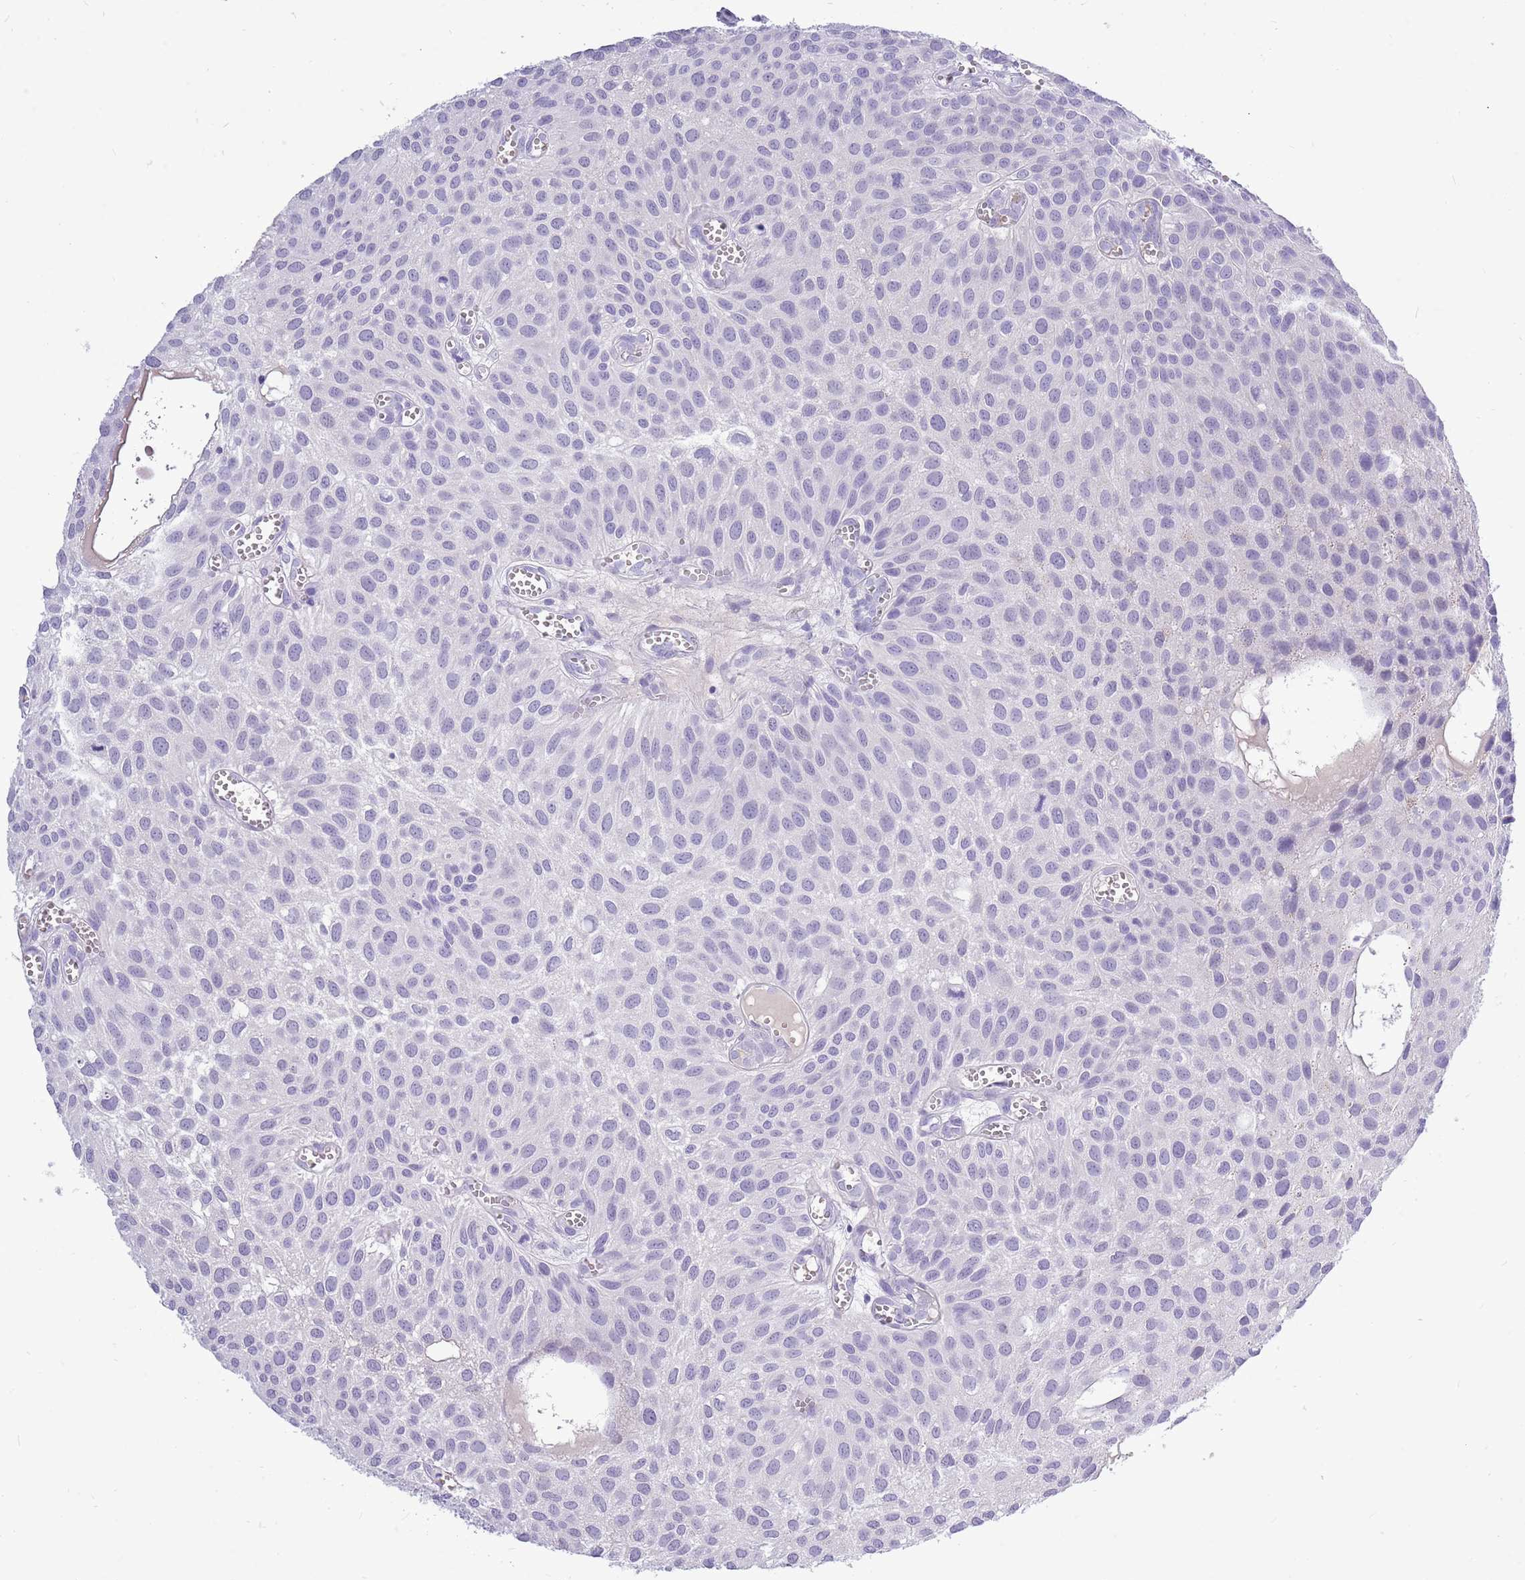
{"staining": {"intensity": "negative", "quantity": "none", "location": "none"}, "tissue": "urothelial cancer", "cell_type": "Tumor cells", "image_type": "cancer", "snomed": [{"axis": "morphology", "description": "Urothelial carcinoma, Low grade"}, {"axis": "topography", "description": "Urinary bladder"}], "caption": "Tumor cells are negative for brown protein staining in urothelial cancer.", "gene": "ZNF425", "patient": {"sex": "male", "age": 88}}